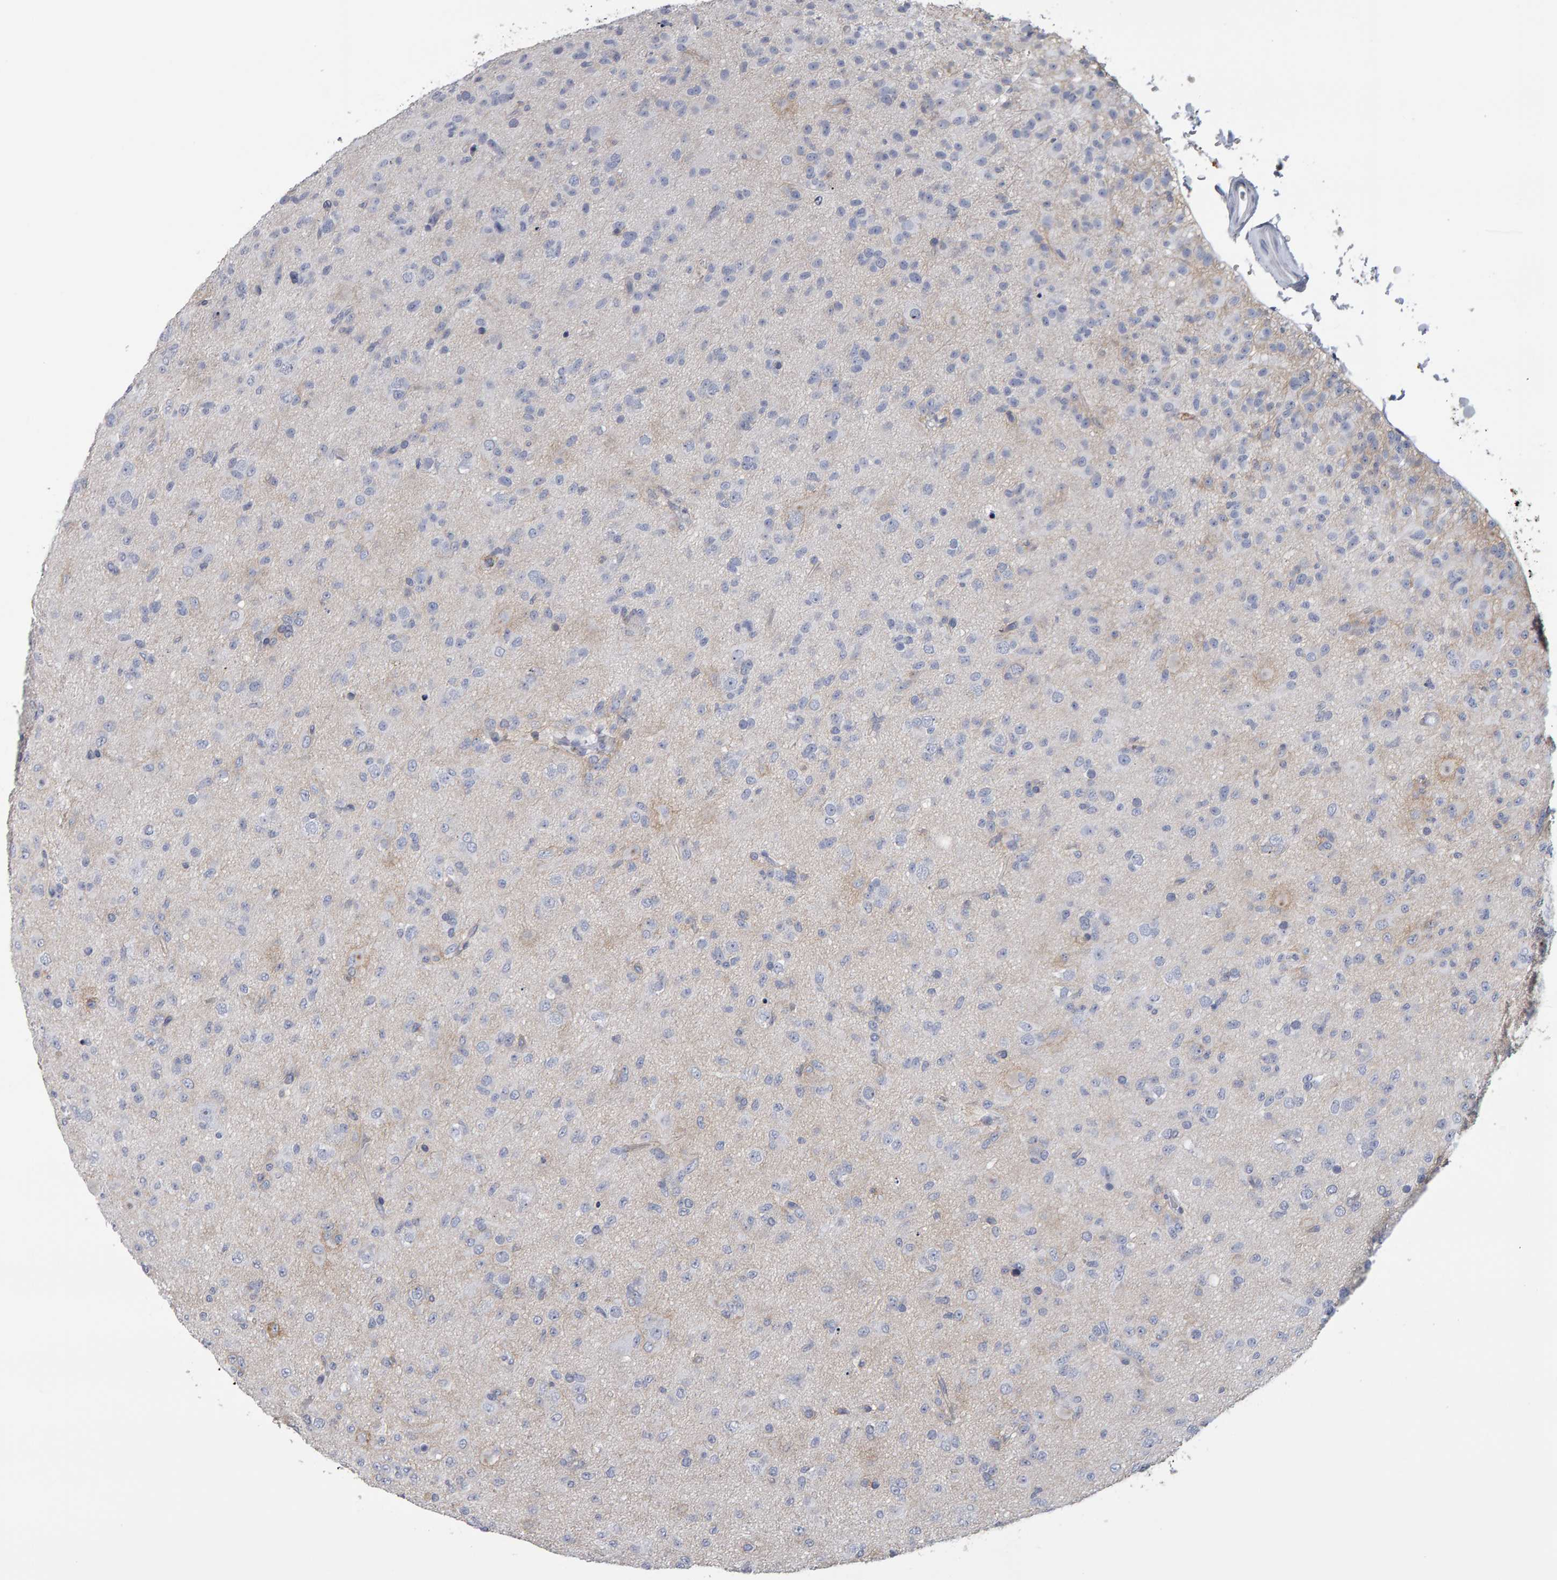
{"staining": {"intensity": "negative", "quantity": "none", "location": "none"}, "tissue": "glioma", "cell_type": "Tumor cells", "image_type": "cancer", "snomed": [{"axis": "morphology", "description": "Glioma, malignant, Low grade"}, {"axis": "topography", "description": "Brain"}], "caption": "Immunohistochemistry (IHC) histopathology image of human glioma stained for a protein (brown), which demonstrates no staining in tumor cells.", "gene": "CD38", "patient": {"sex": "male", "age": 65}}